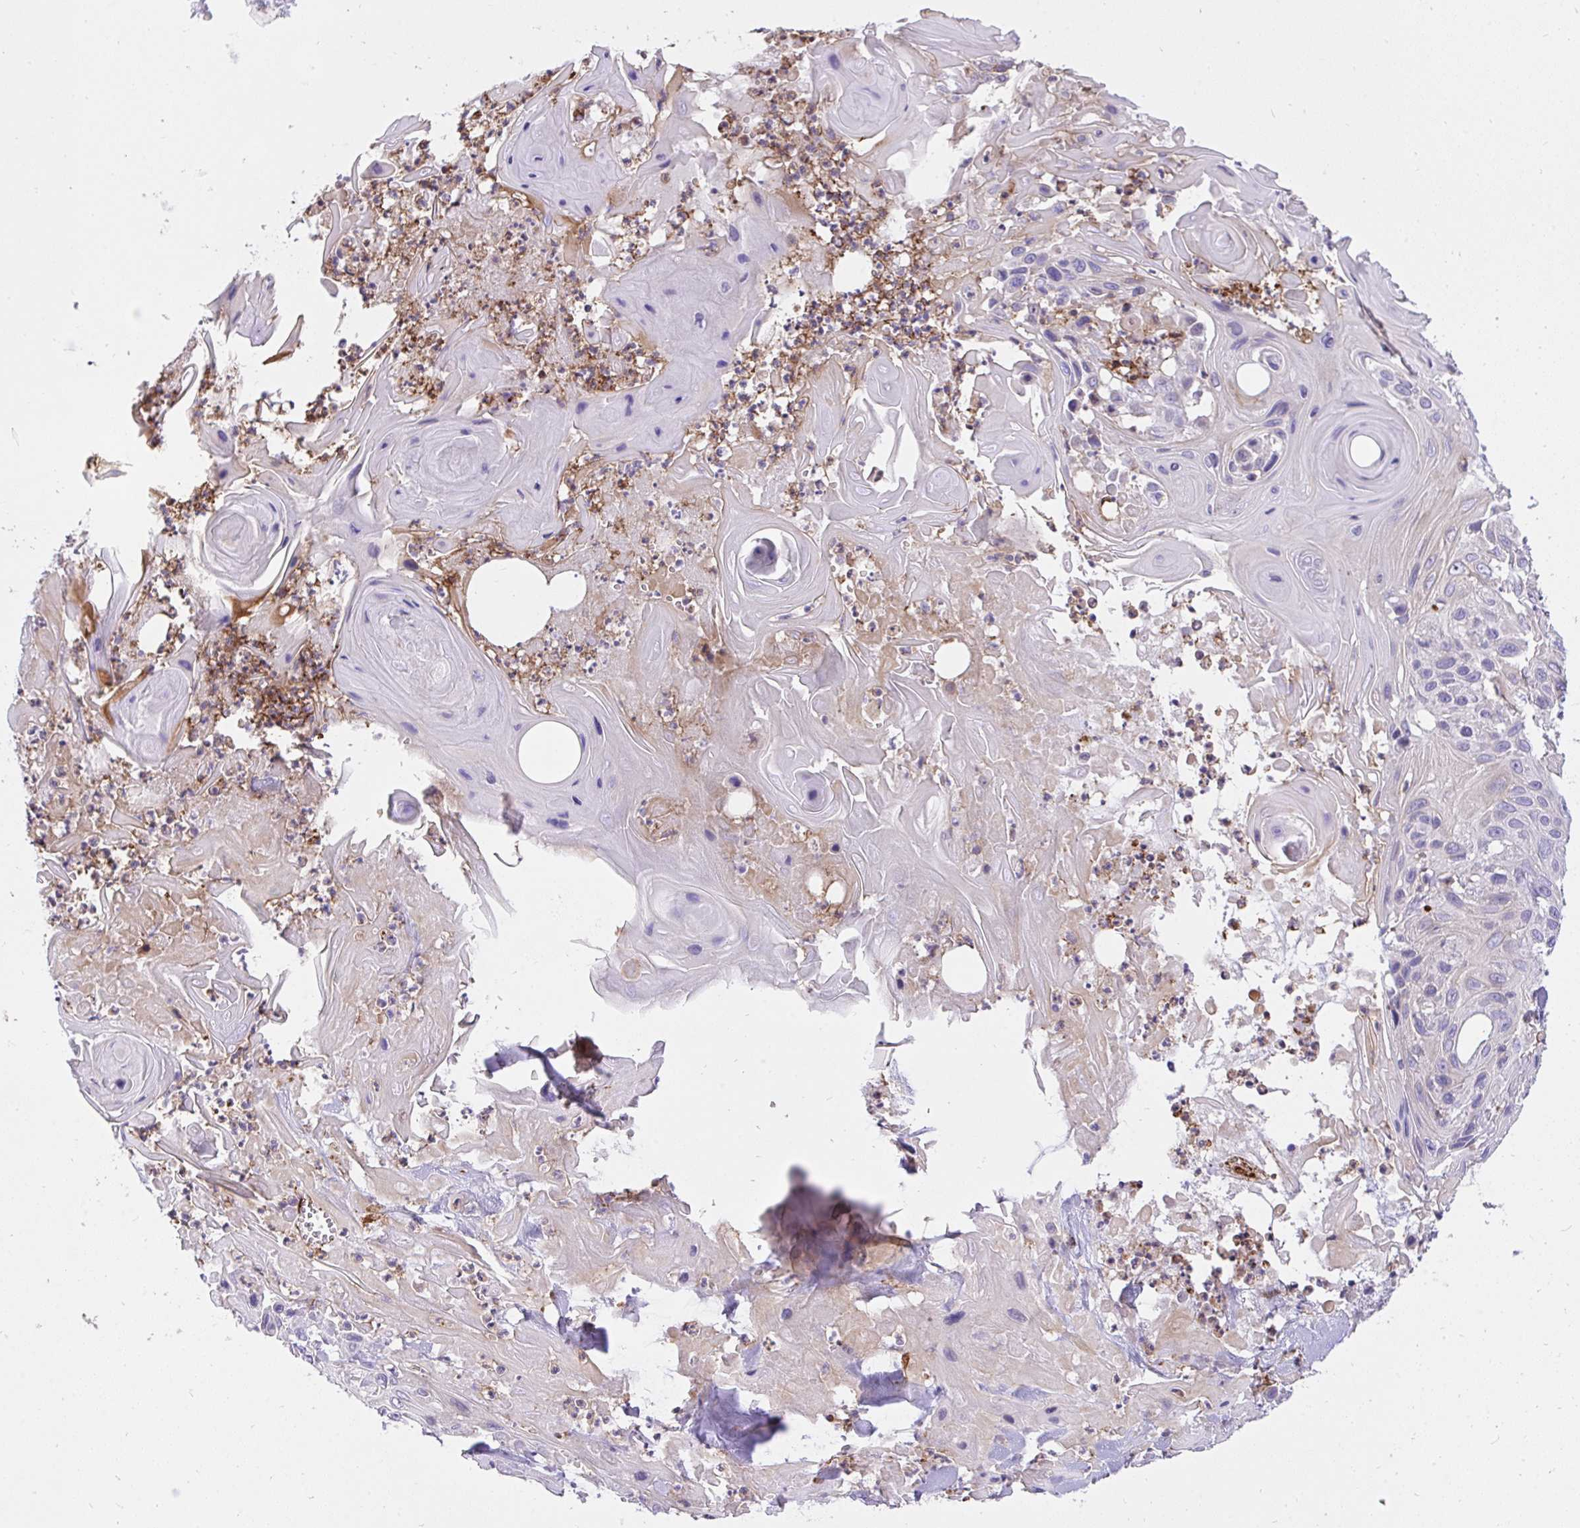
{"staining": {"intensity": "negative", "quantity": "none", "location": "none"}, "tissue": "skin cancer", "cell_type": "Tumor cells", "image_type": "cancer", "snomed": [{"axis": "morphology", "description": "Squamous cell carcinoma, NOS"}, {"axis": "topography", "description": "Skin"}], "caption": "This is a histopathology image of immunohistochemistry staining of skin cancer (squamous cell carcinoma), which shows no staining in tumor cells. (DAB immunohistochemistry, high magnification).", "gene": "ERI1", "patient": {"sex": "male", "age": 82}}